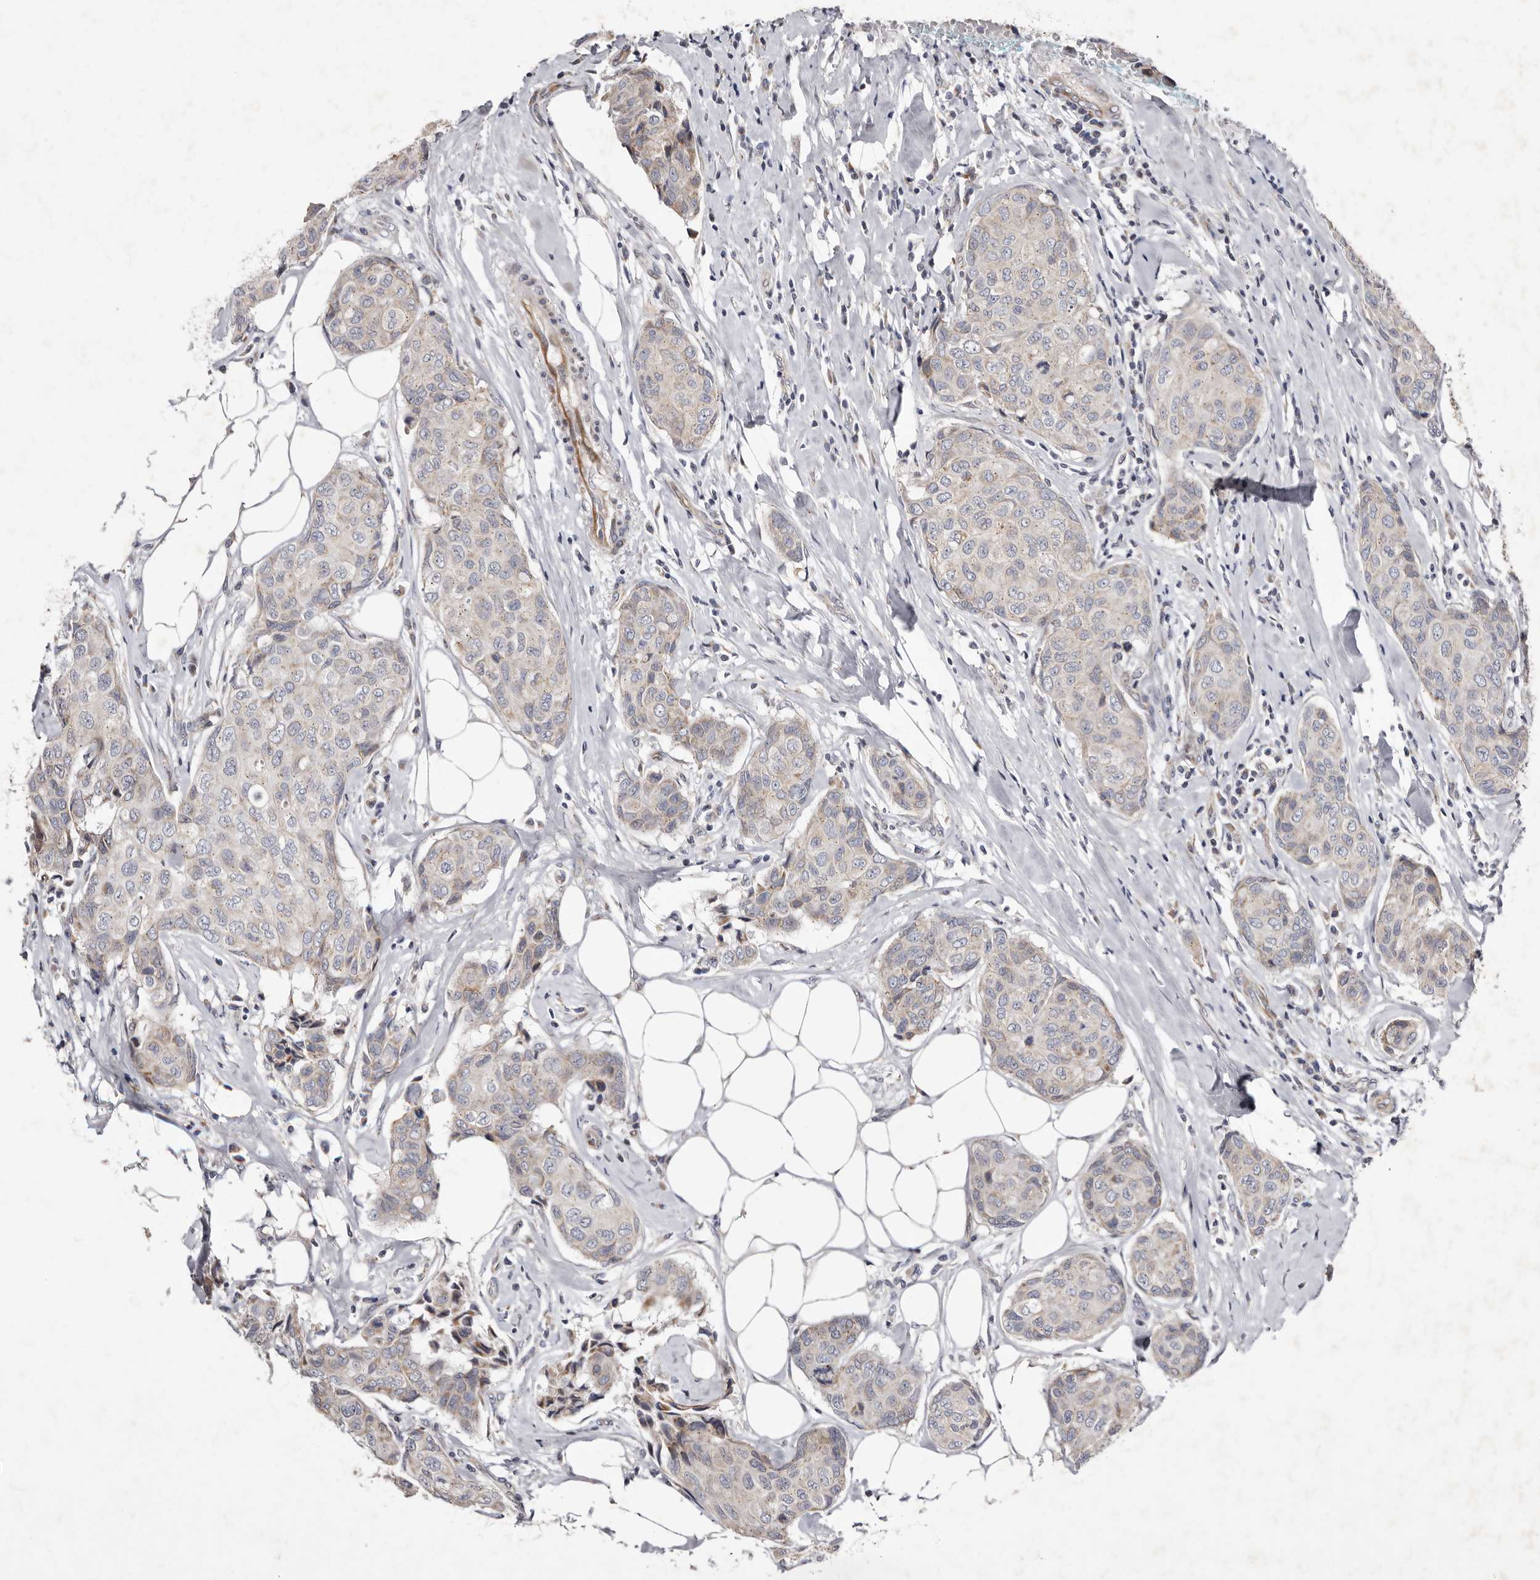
{"staining": {"intensity": "weak", "quantity": "<25%", "location": "cytoplasmic/membranous"}, "tissue": "breast cancer", "cell_type": "Tumor cells", "image_type": "cancer", "snomed": [{"axis": "morphology", "description": "Duct carcinoma"}, {"axis": "topography", "description": "Breast"}], "caption": "Immunohistochemistry (IHC) image of breast cancer (infiltrating ductal carcinoma) stained for a protein (brown), which shows no staining in tumor cells. (DAB immunohistochemistry (IHC), high magnification).", "gene": "TIMM17B", "patient": {"sex": "female", "age": 80}}